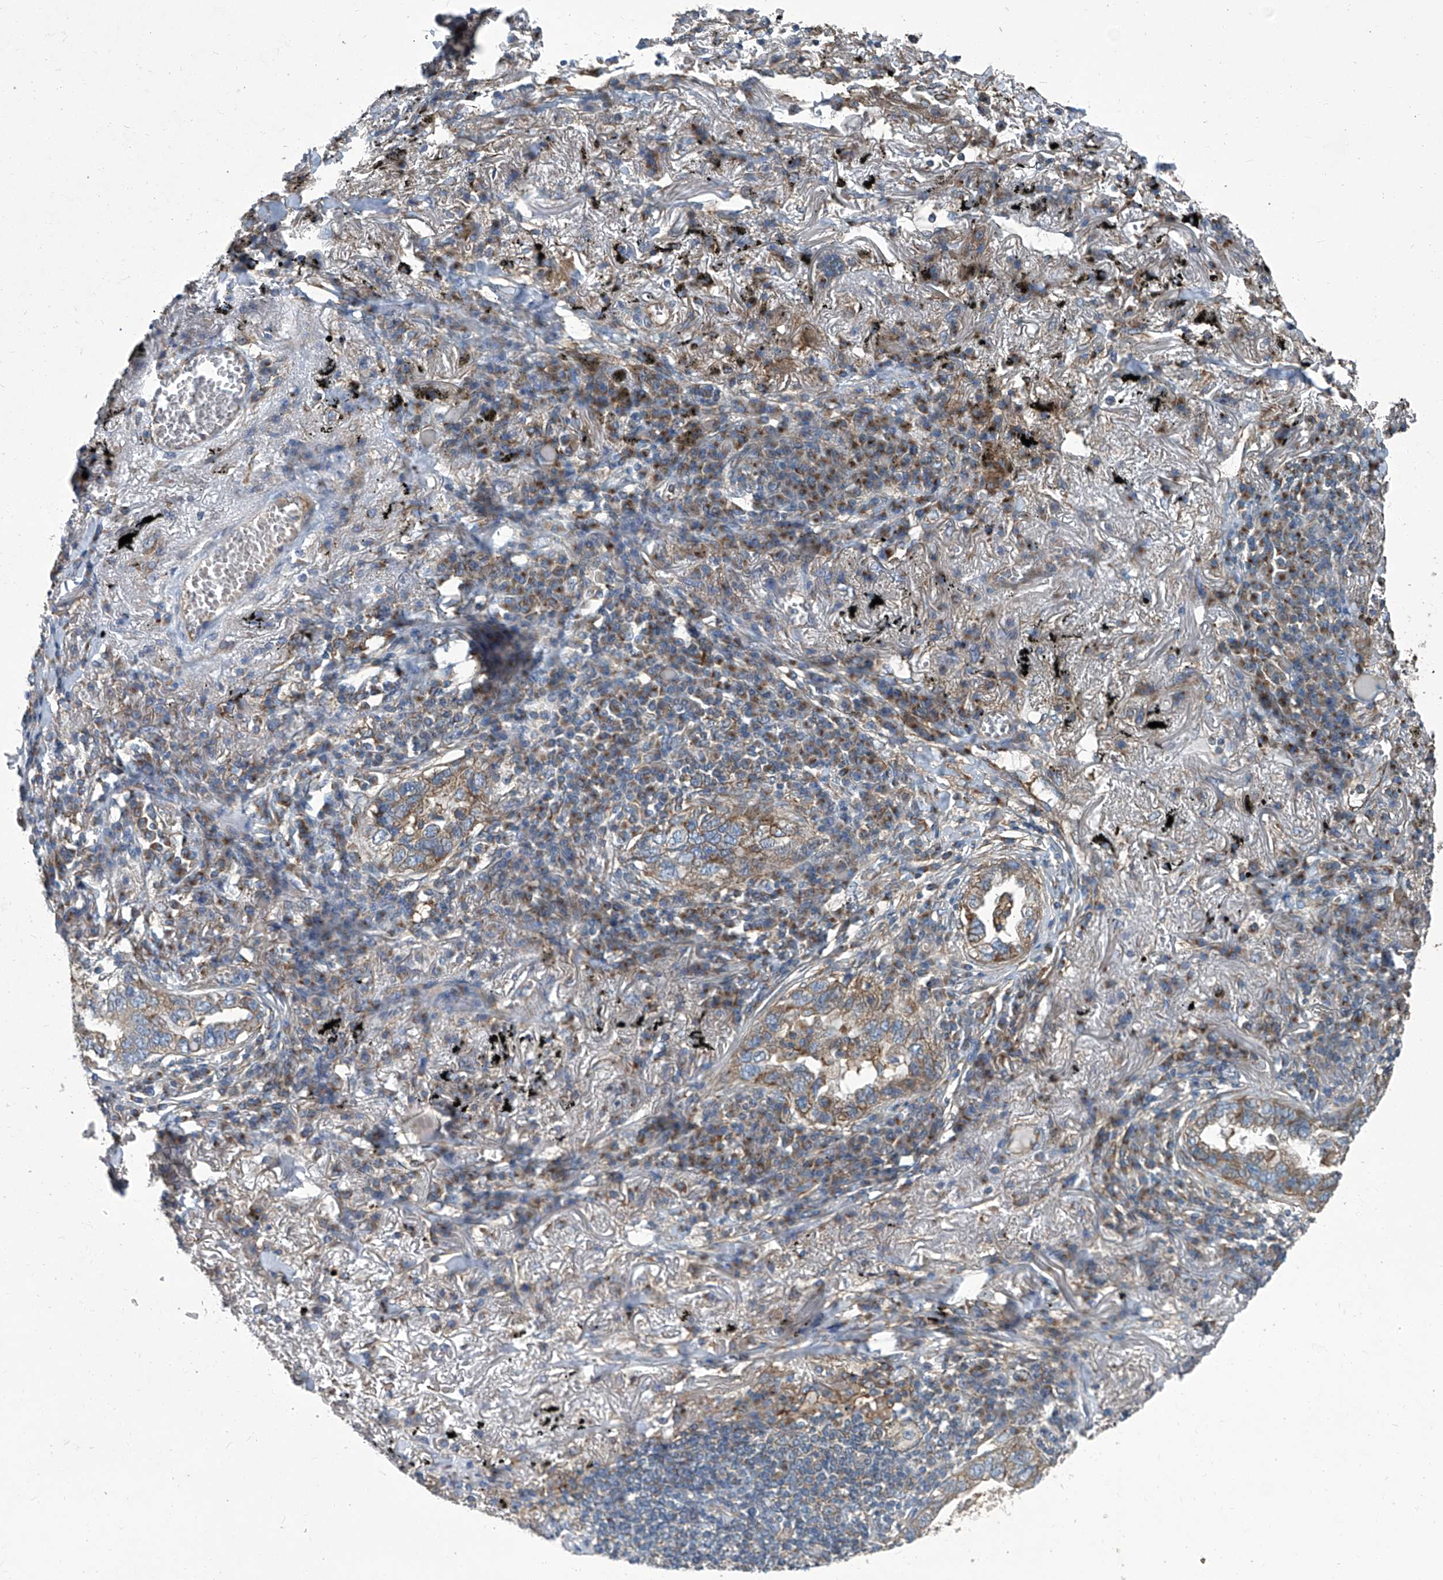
{"staining": {"intensity": "weak", "quantity": ">75%", "location": "cytoplasmic/membranous"}, "tissue": "lung cancer", "cell_type": "Tumor cells", "image_type": "cancer", "snomed": [{"axis": "morphology", "description": "Adenocarcinoma, NOS"}, {"axis": "topography", "description": "Lung"}], "caption": "Immunohistochemical staining of adenocarcinoma (lung) demonstrates low levels of weak cytoplasmic/membranous protein positivity in about >75% of tumor cells.", "gene": "PIGH", "patient": {"sex": "male", "age": 65}}